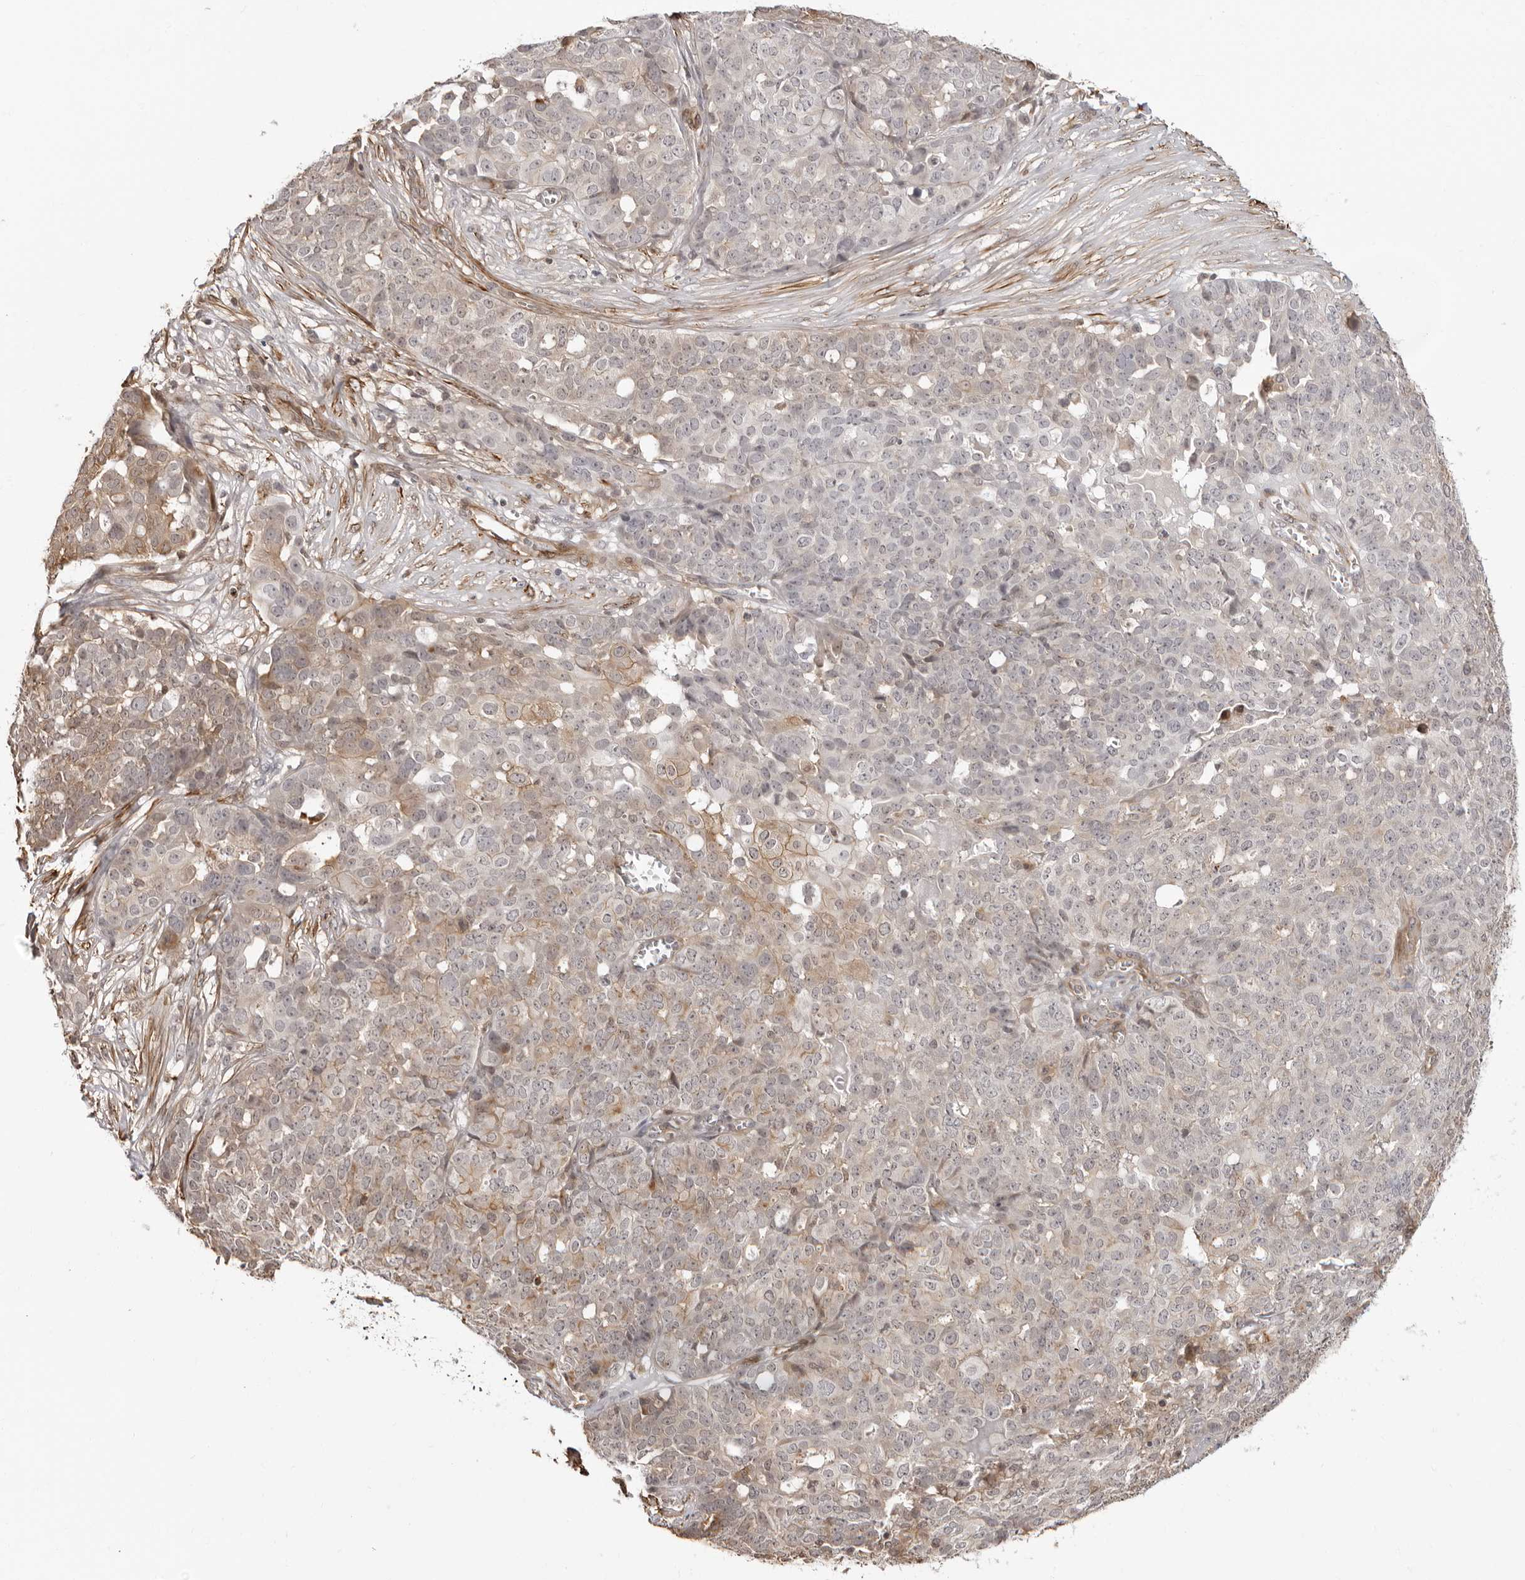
{"staining": {"intensity": "weak", "quantity": "<25%", "location": "cytoplasmic/membranous"}, "tissue": "ovarian cancer", "cell_type": "Tumor cells", "image_type": "cancer", "snomed": [{"axis": "morphology", "description": "Cystadenocarcinoma, serous, NOS"}, {"axis": "topography", "description": "Soft tissue"}, {"axis": "topography", "description": "Ovary"}], "caption": "The IHC image has no significant positivity in tumor cells of ovarian serous cystadenocarcinoma tissue.", "gene": "UNK", "patient": {"sex": "female", "age": 57}}